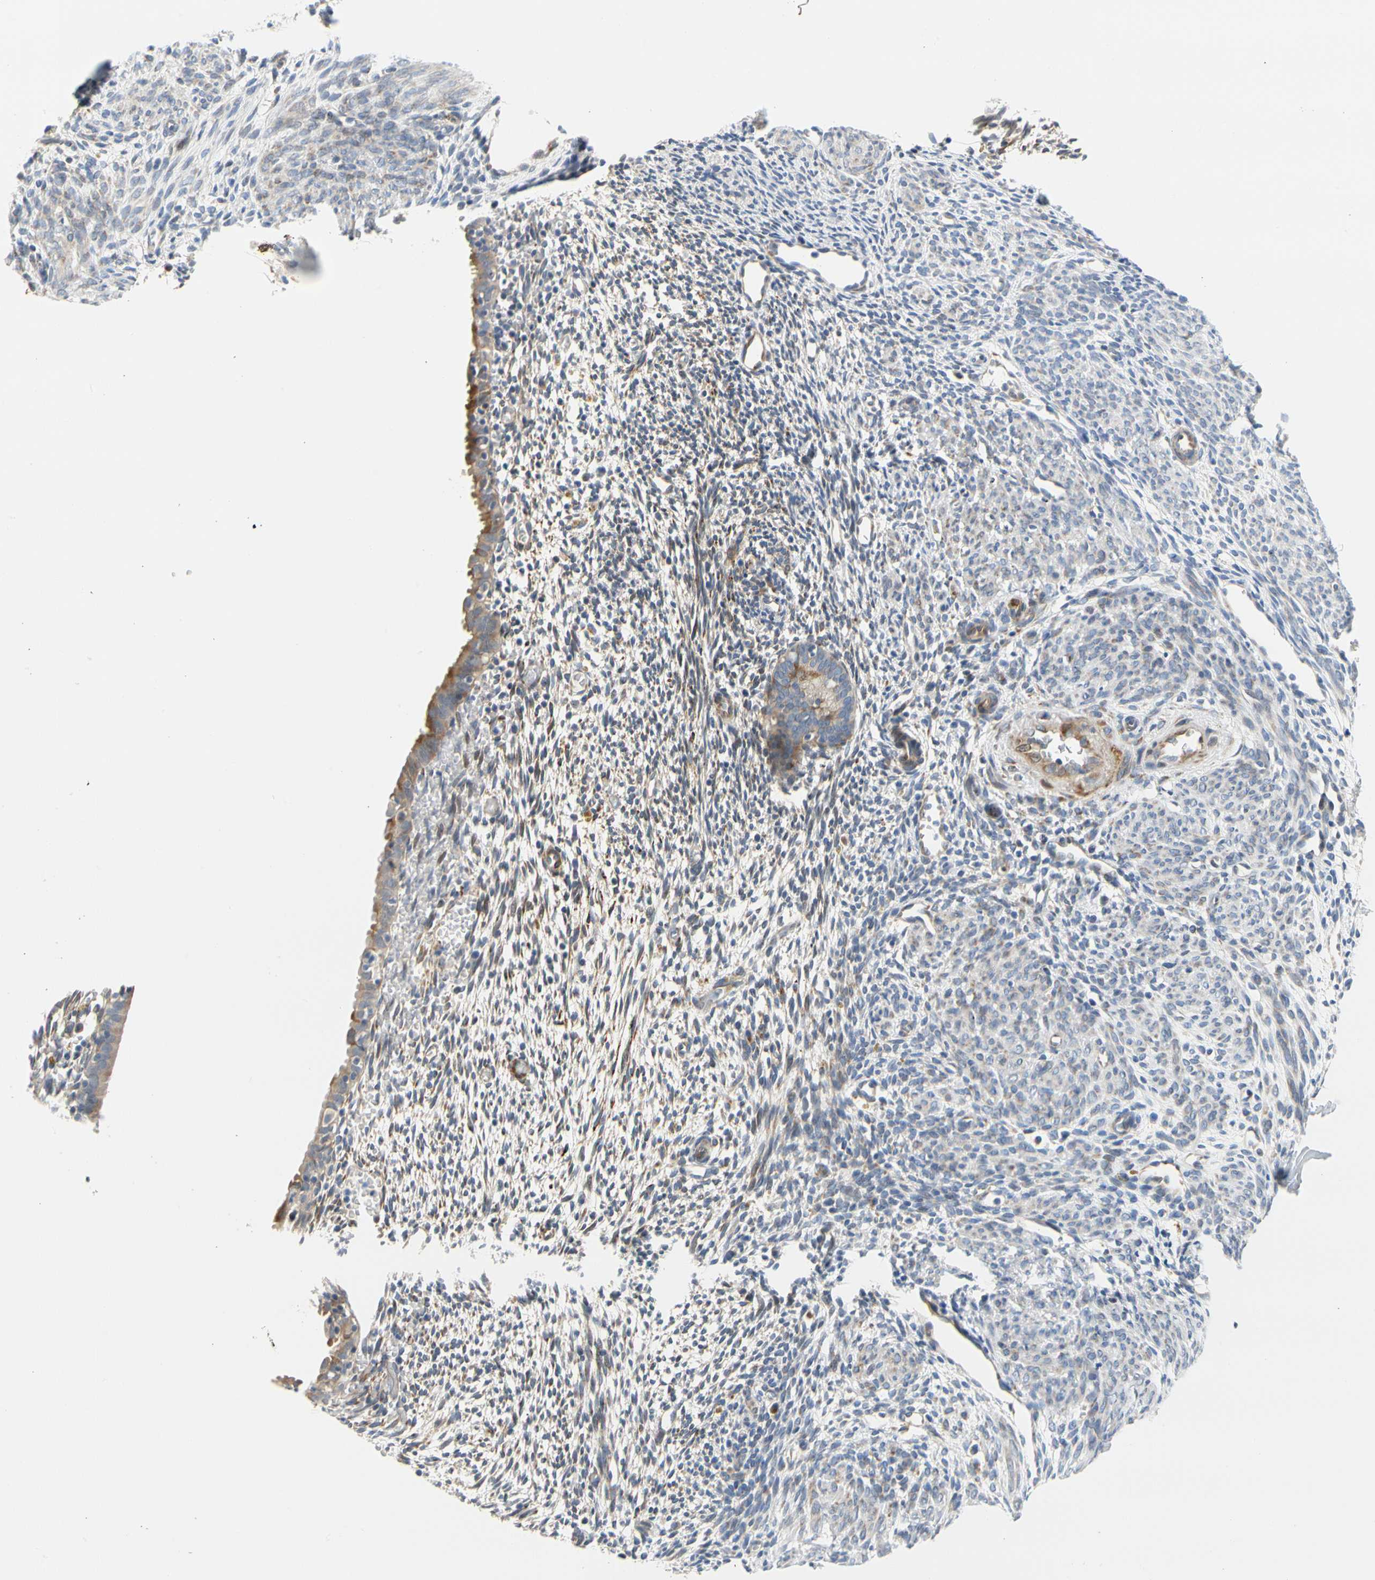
{"staining": {"intensity": "weak", "quantity": "<25%", "location": "cytoplasmic/membranous"}, "tissue": "endometrium", "cell_type": "Cells in endometrial stroma", "image_type": "normal", "snomed": [{"axis": "morphology", "description": "Normal tissue, NOS"}, {"axis": "morphology", "description": "Atrophy, NOS"}, {"axis": "topography", "description": "Uterus"}, {"axis": "topography", "description": "Endometrium"}], "caption": "The histopathology image displays no staining of cells in endometrial stroma in benign endometrium. Brightfield microscopy of immunohistochemistry (IHC) stained with DAB (3,3'-diaminobenzidine) (brown) and hematoxylin (blue), captured at high magnification.", "gene": "ZNF236", "patient": {"sex": "female", "age": 68}}